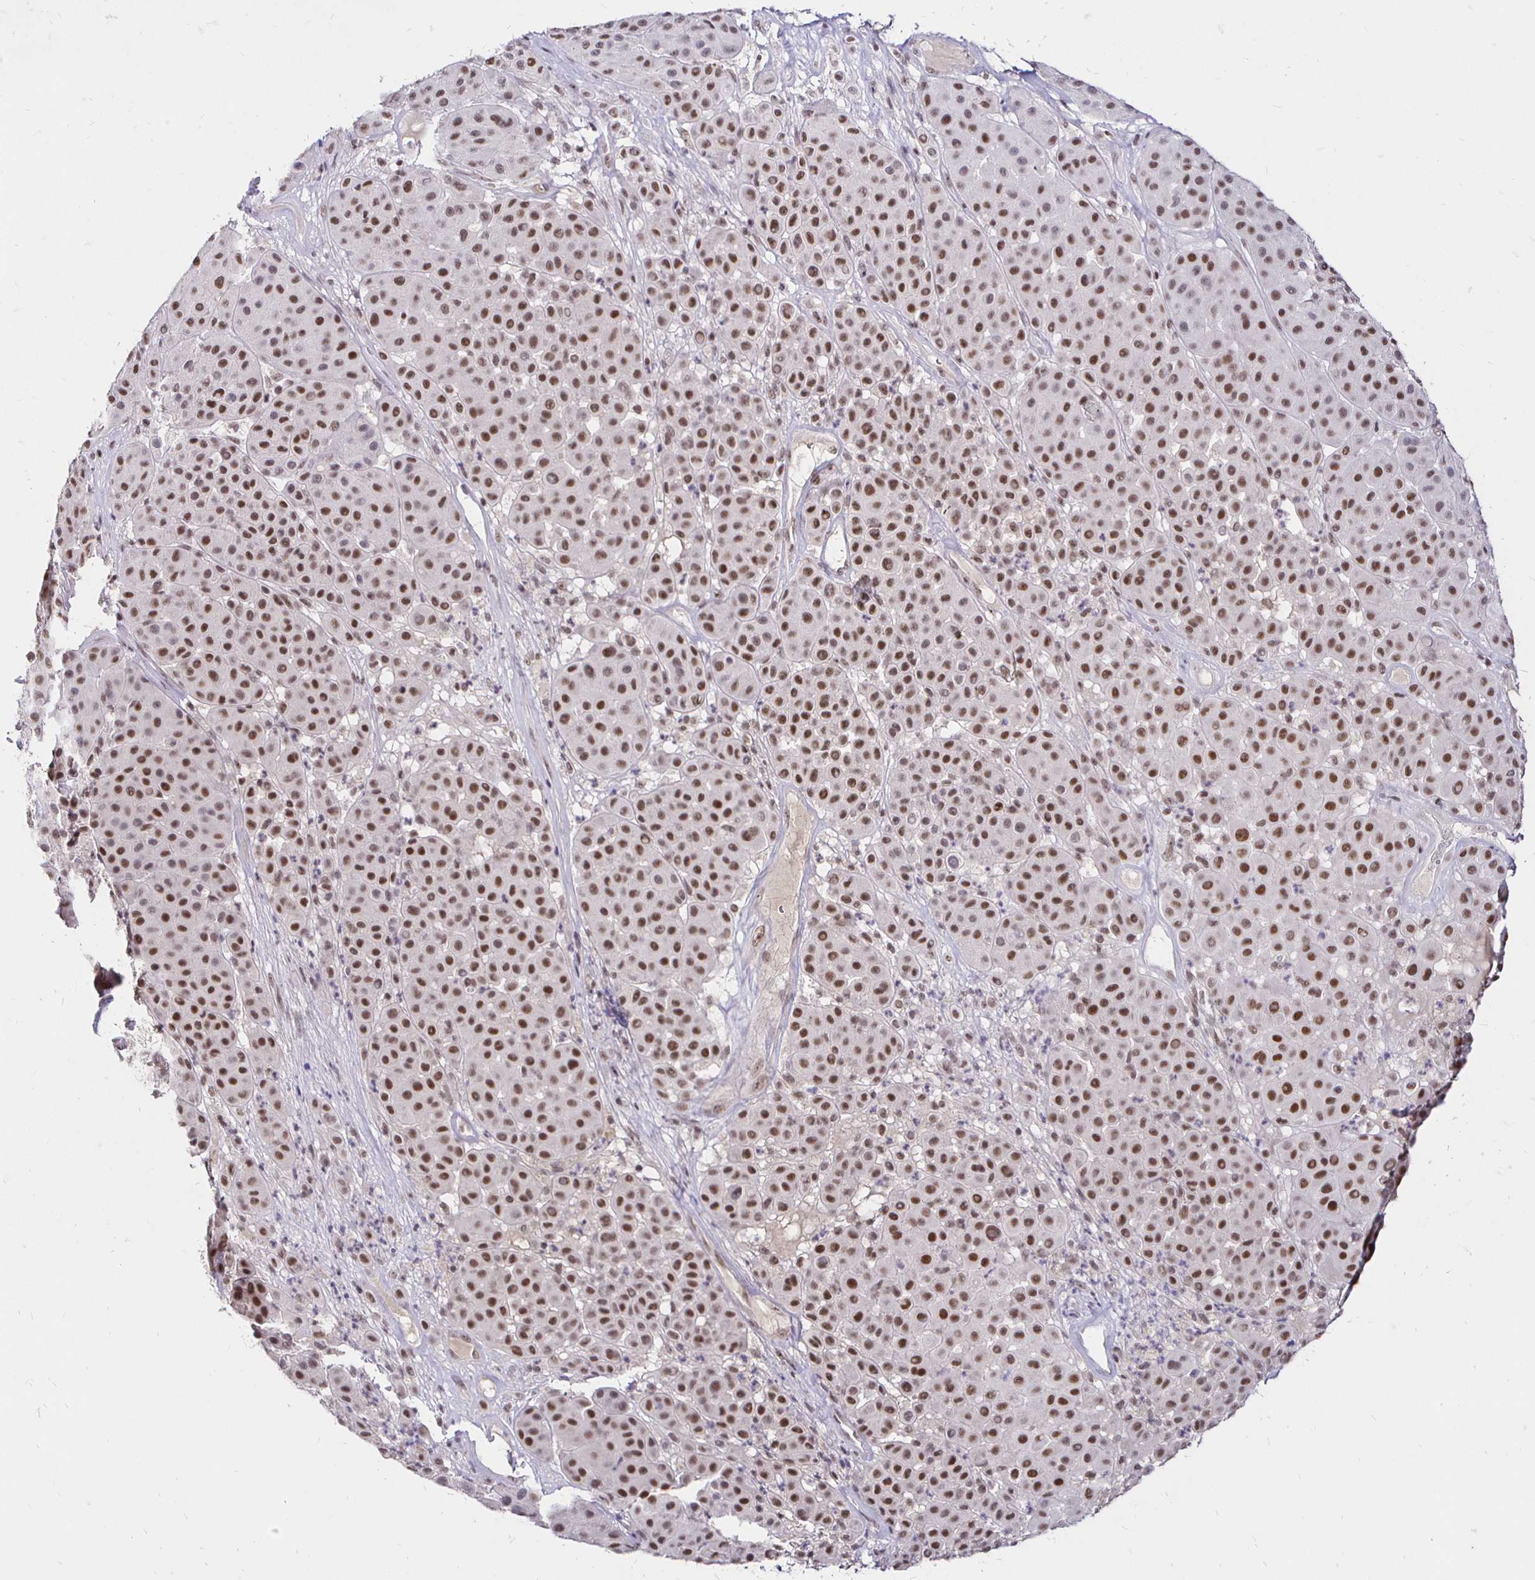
{"staining": {"intensity": "moderate", "quantity": ">75%", "location": "nuclear"}, "tissue": "melanoma", "cell_type": "Tumor cells", "image_type": "cancer", "snomed": [{"axis": "morphology", "description": "Malignant melanoma, Metastatic site"}, {"axis": "topography", "description": "Smooth muscle"}], "caption": "Melanoma tissue demonstrates moderate nuclear positivity in about >75% of tumor cells", "gene": "SIN3A", "patient": {"sex": "male", "age": 41}}